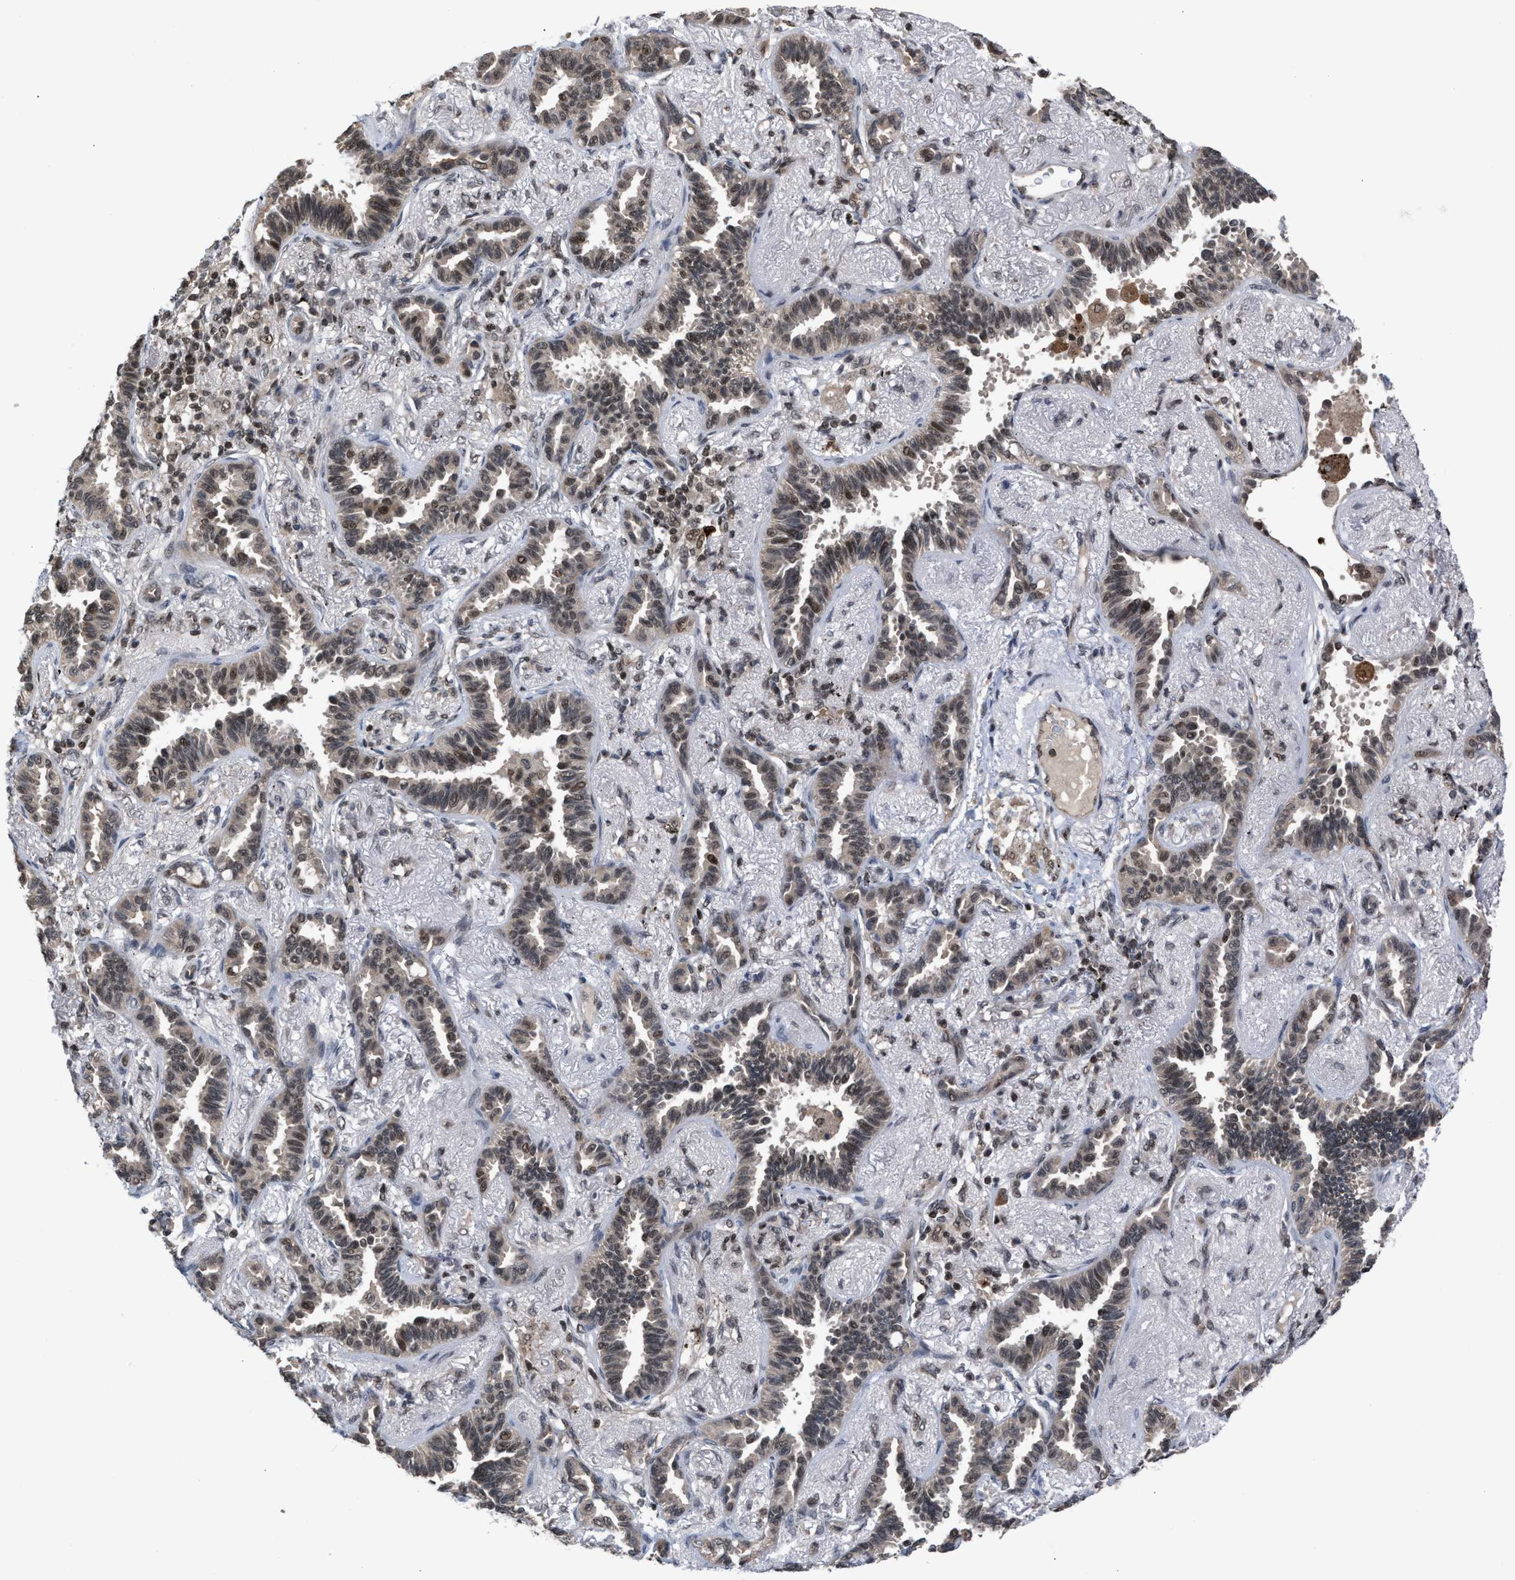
{"staining": {"intensity": "weak", "quantity": "25%-75%", "location": "cytoplasmic/membranous,nuclear"}, "tissue": "lung cancer", "cell_type": "Tumor cells", "image_type": "cancer", "snomed": [{"axis": "morphology", "description": "Adenocarcinoma, NOS"}, {"axis": "topography", "description": "Lung"}], "caption": "DAB (3,3'-diaminobenzidine) immunohistochemical staining of human lung adenocarcinoma shows weak cytoplasmic/membranous and nuclear protein expression in about 25%-75% of tumor cells. Using DAB (brown) and hematoxylin (blue) stains, captured at high magnification using brightfield microscopy.", "gene": "C9orf78", "patient": {"sex": "male", "age": 59}}